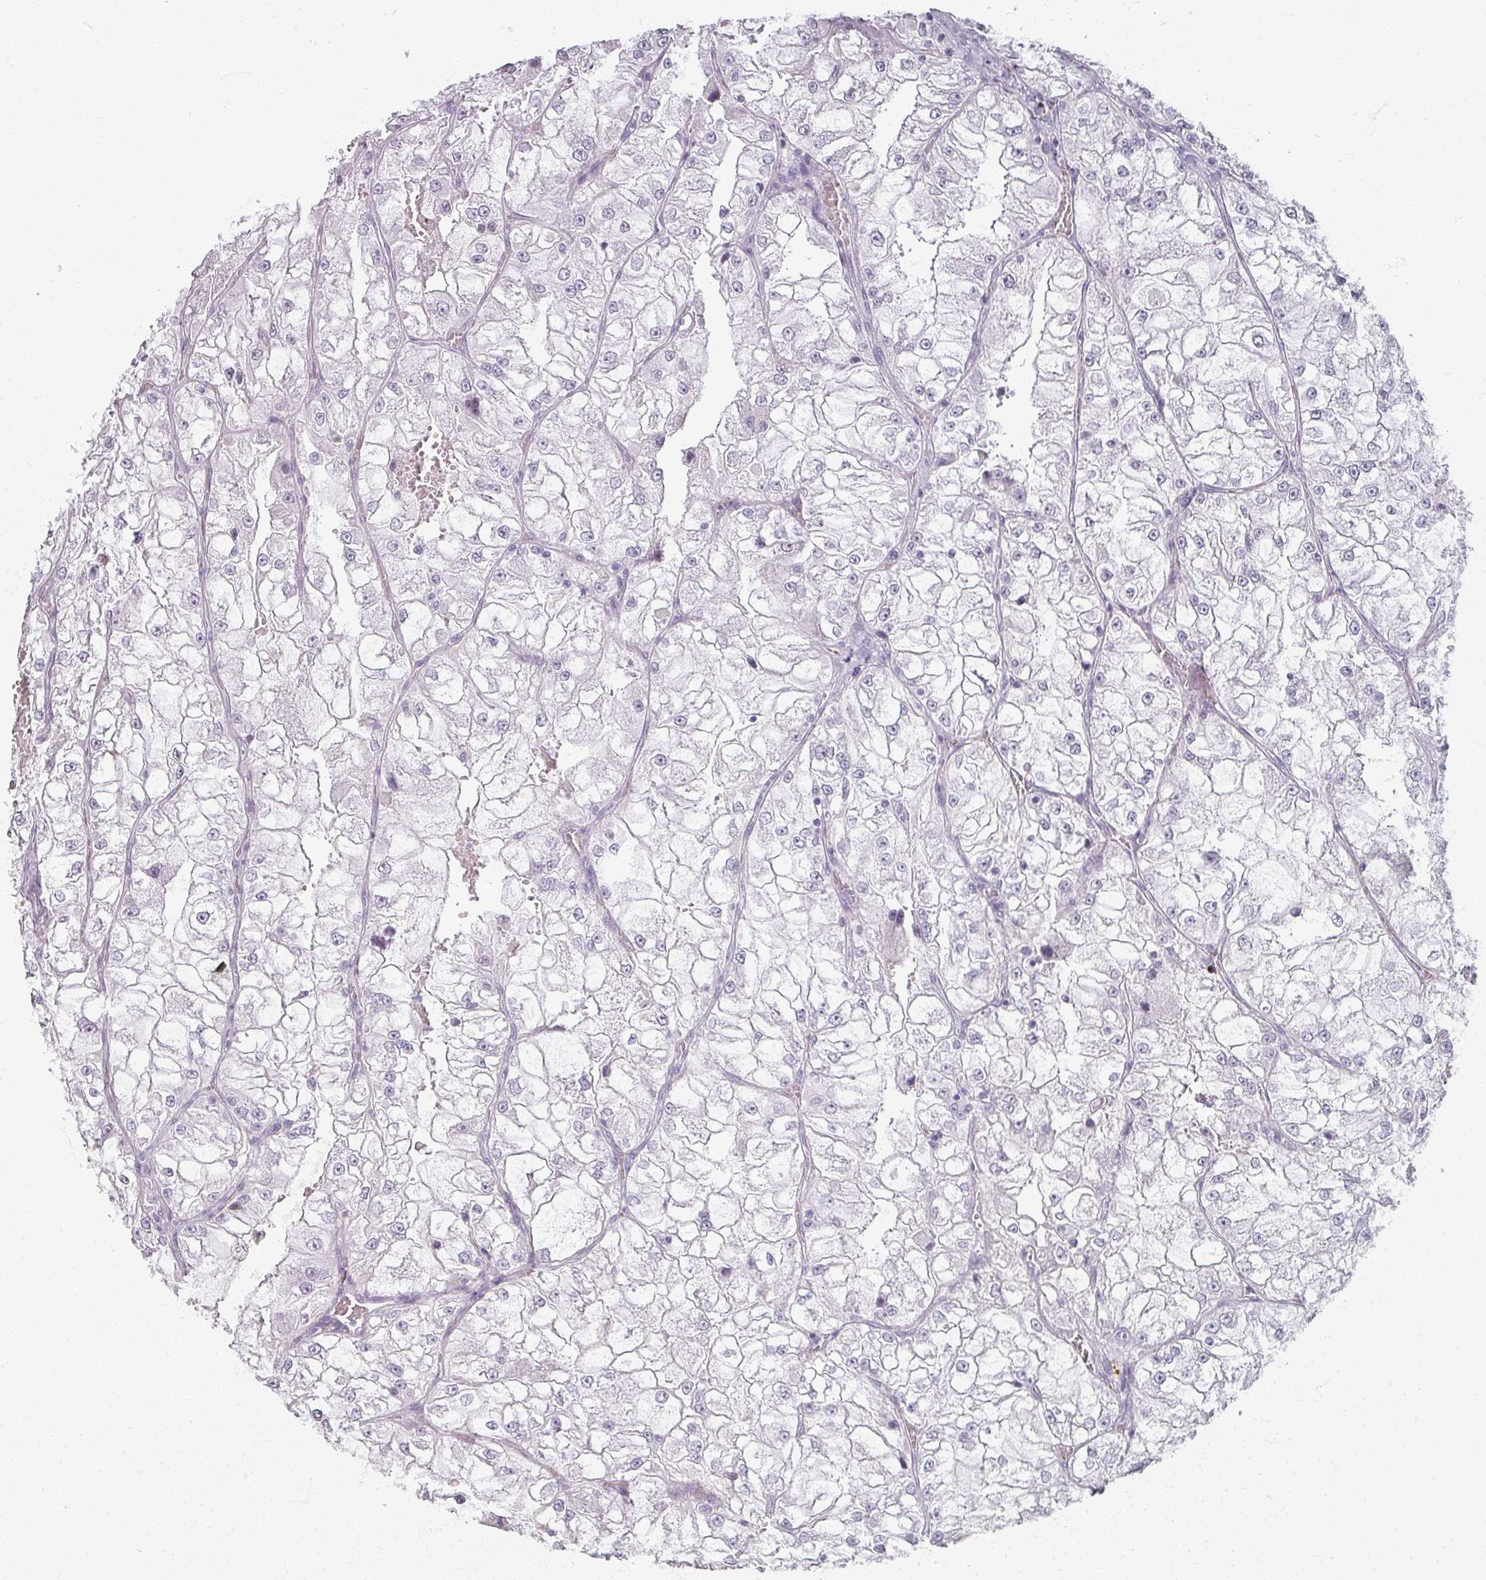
{"staining": {"intensity": "negative", "quantity": "none", "location": "none"}, "tissue": "renal cancer", "cell_type": "Tumor cells", "image_type": "cancer", "snomed": [{"axis": "morphology", "description": "Adenocarcinoma, NOS"}, {"axis": "topography", "description": "Kidney"}], "caption": "This histopathology image is of adenocarcinoma (renal) stained with IHC to label a protein in brown with the nuclei are counter-stained blue. There is no expression in tumor cells.", "gene": "REG3G", "patient": {"sex": "female", "age": 72}}